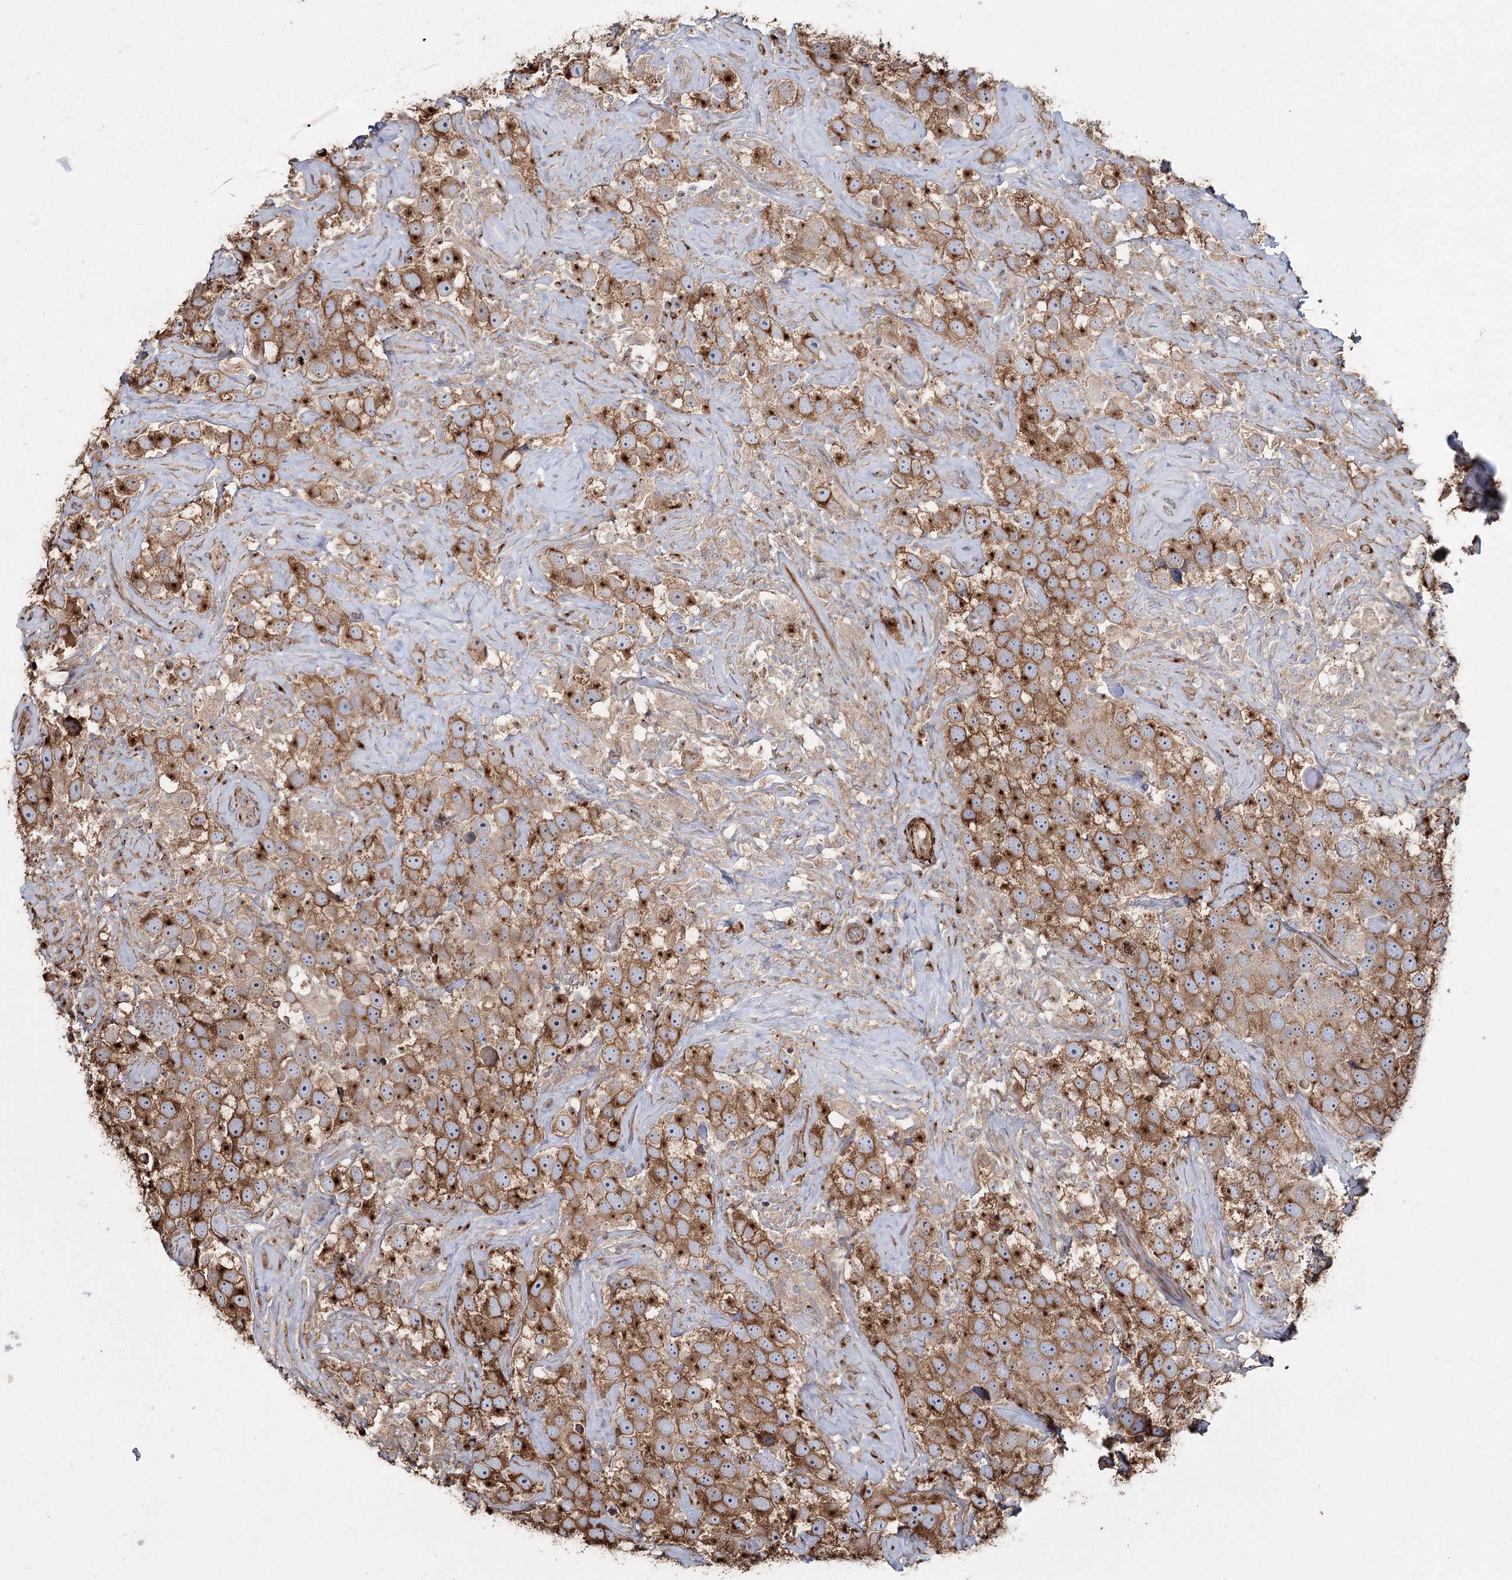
{"staining": {"intensity": "moderate", "quantity": ">75%", "location": "cytoplasmic/membranous"}, "tissue": "testis cancer", "cell_type": "Tumor cells", "image_type": "cancer", "snomed": [{"axis": "morphology", "description": "Seminoma, NOS"}, {"axis": "topography", "description": "Testis"}], "caption": "A brown stain labels moderate cytoplasmic/membranous positivity of a protein in human seminoma (testis) tumor cells. (DAB (3,3'-diaminobenzidine) = brown stain, brightfield microscopy at high magnification).", "gene": "SUMF1", "patient": {"sex": "male", "age": 49}}